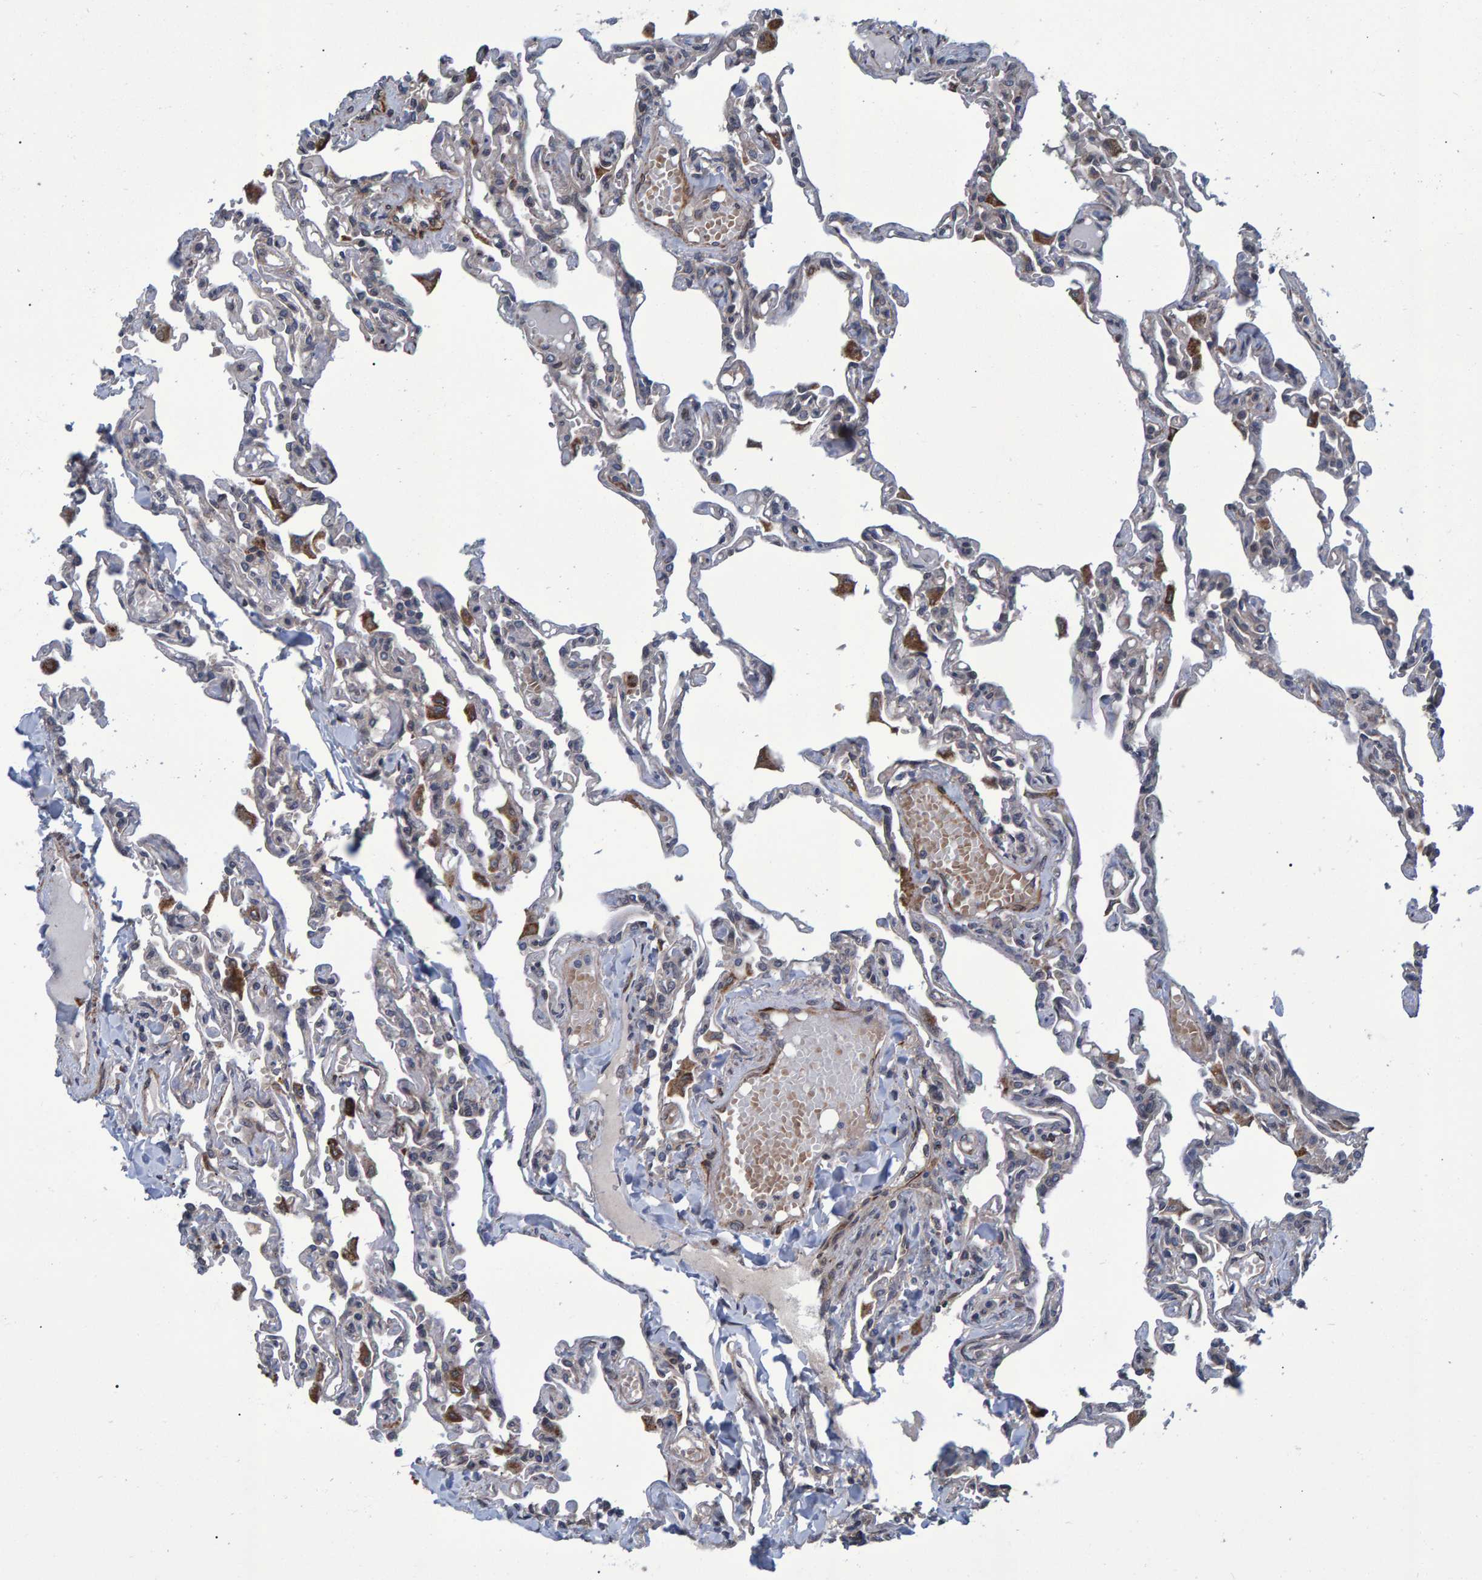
{"staining": {"intensity": "weak", "quantity": "<25%", "location": "cytoplasmic/membranous"}, "tissue": "lung", "cell_type": "Alveolar cells", "image_type": "normal", "snomed": [{"axis": "morphology", "description": "Normal tissue, NOS"}, {"axis": "topography", "description": "Lung"}], "caption": "Immunohistochemistry of benign lung demonstrates no positivity in alveolar cells.", "gene": "ATP6V1H", "patient": {"sex": "male", "age": 21}}